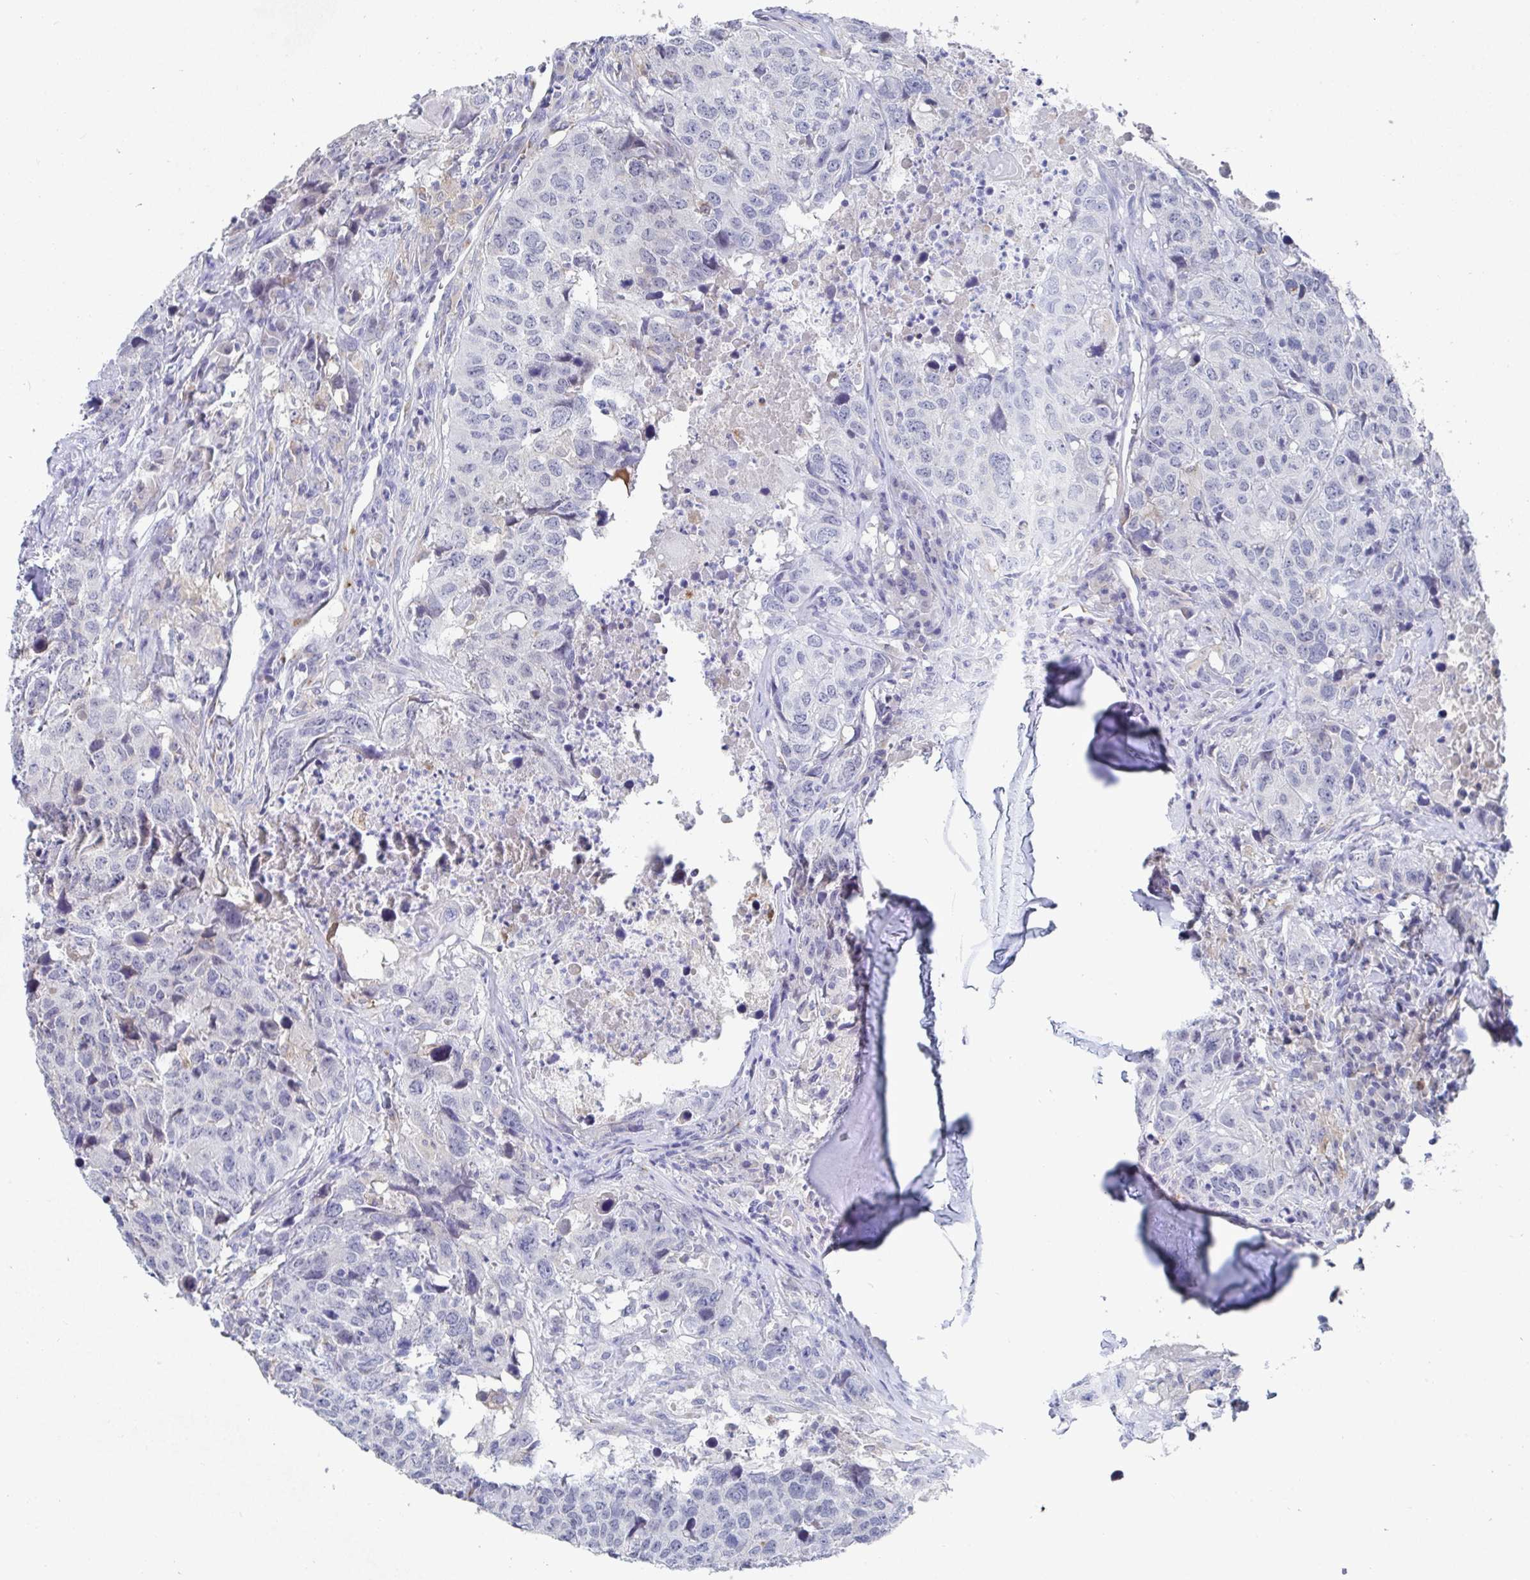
{"staining": {"intensity": "negative", "quantity": "none", "location": "none"}, "tissue": "head and neck cancer", "cell_type": "Tumor cells", "image_type": "cancer", "snomed": [{"axis": "morphology", "description": "Normal tissue, NOS"}, {"axis": "morphology", "description": "Squamous cell carcinoma, NOS"}, {"axis": "topography", "description": "Skeletal muscle"}, {"axis": "topography", "description": "Vascular tissue"}, {"axis": "topography", "description": "Peripheral nerve tissue"}, {"axis": "topography", "description": "Head-Neck"}], "caption": "High magnification brightfield microscopy of squamous cell carcinoma (head and neck) stained with DAB (brown) and counterstained with hematoxylin (blue): tumor cells show no significant positivity.", "gene": "TAS2R39", "patient": {"sex": "male", "age": 66}}